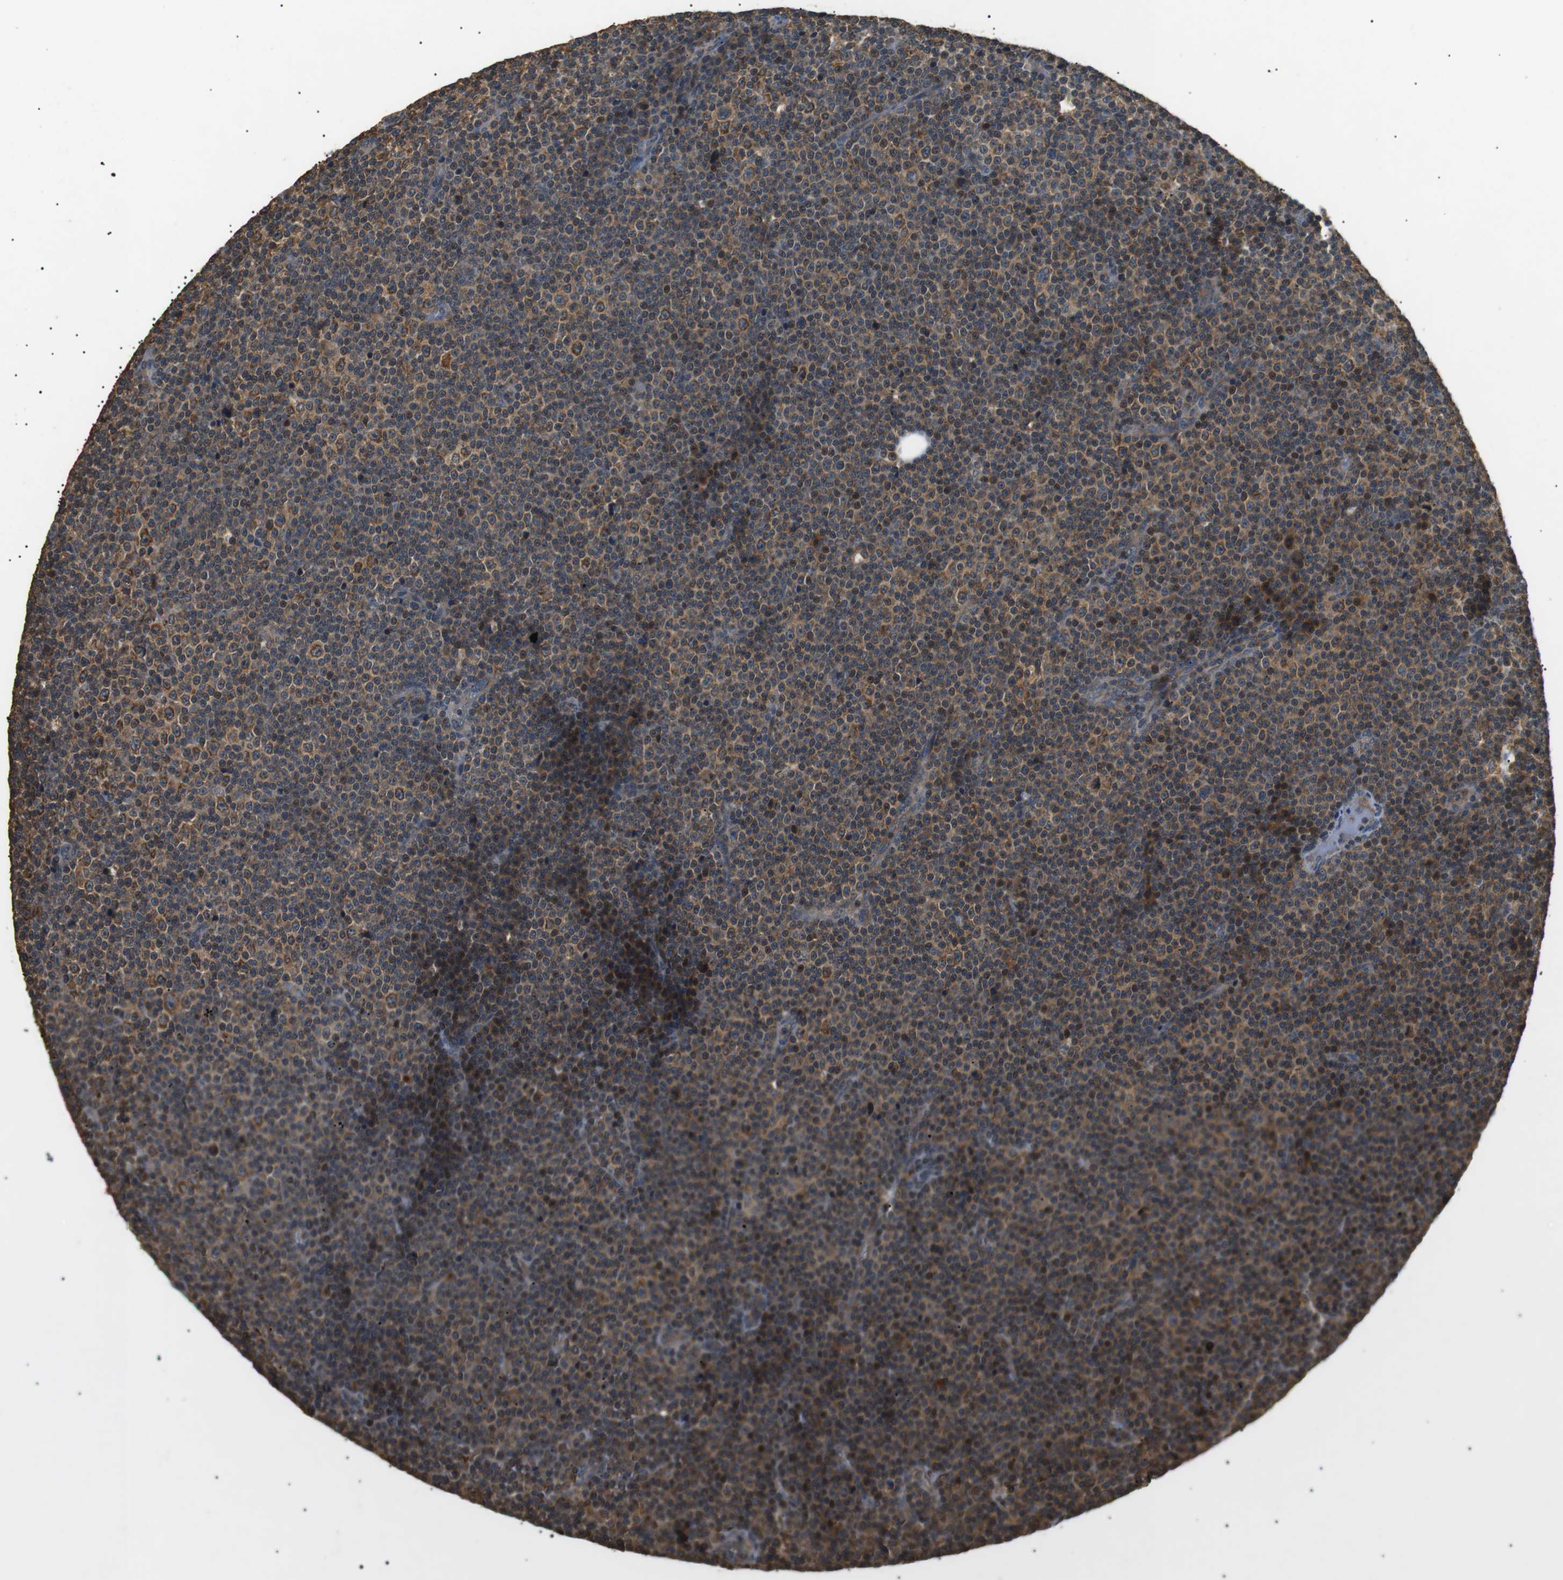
{"staining": {"intensity": "strong", "quantity": ">75%", "location": "cytoplasmic/membranous"}, "tissue": "lymphoma", "cell_type": "Tumor cells", "image_type": "cancer", "snomed": [{"axis": "morphology", "description": "Malignant lymphoma, non-Hodgkin's type, Low grade"}, {"axis": "topography", "description": "Lymph node"}], "caption": "The immunohistochemical stain labels strong cytoplasmic/membranous positivity in tumor cells of lymphoma tissue.", "gene": "TBC1D15", "patient": {"sex": "female", "age": 67}}